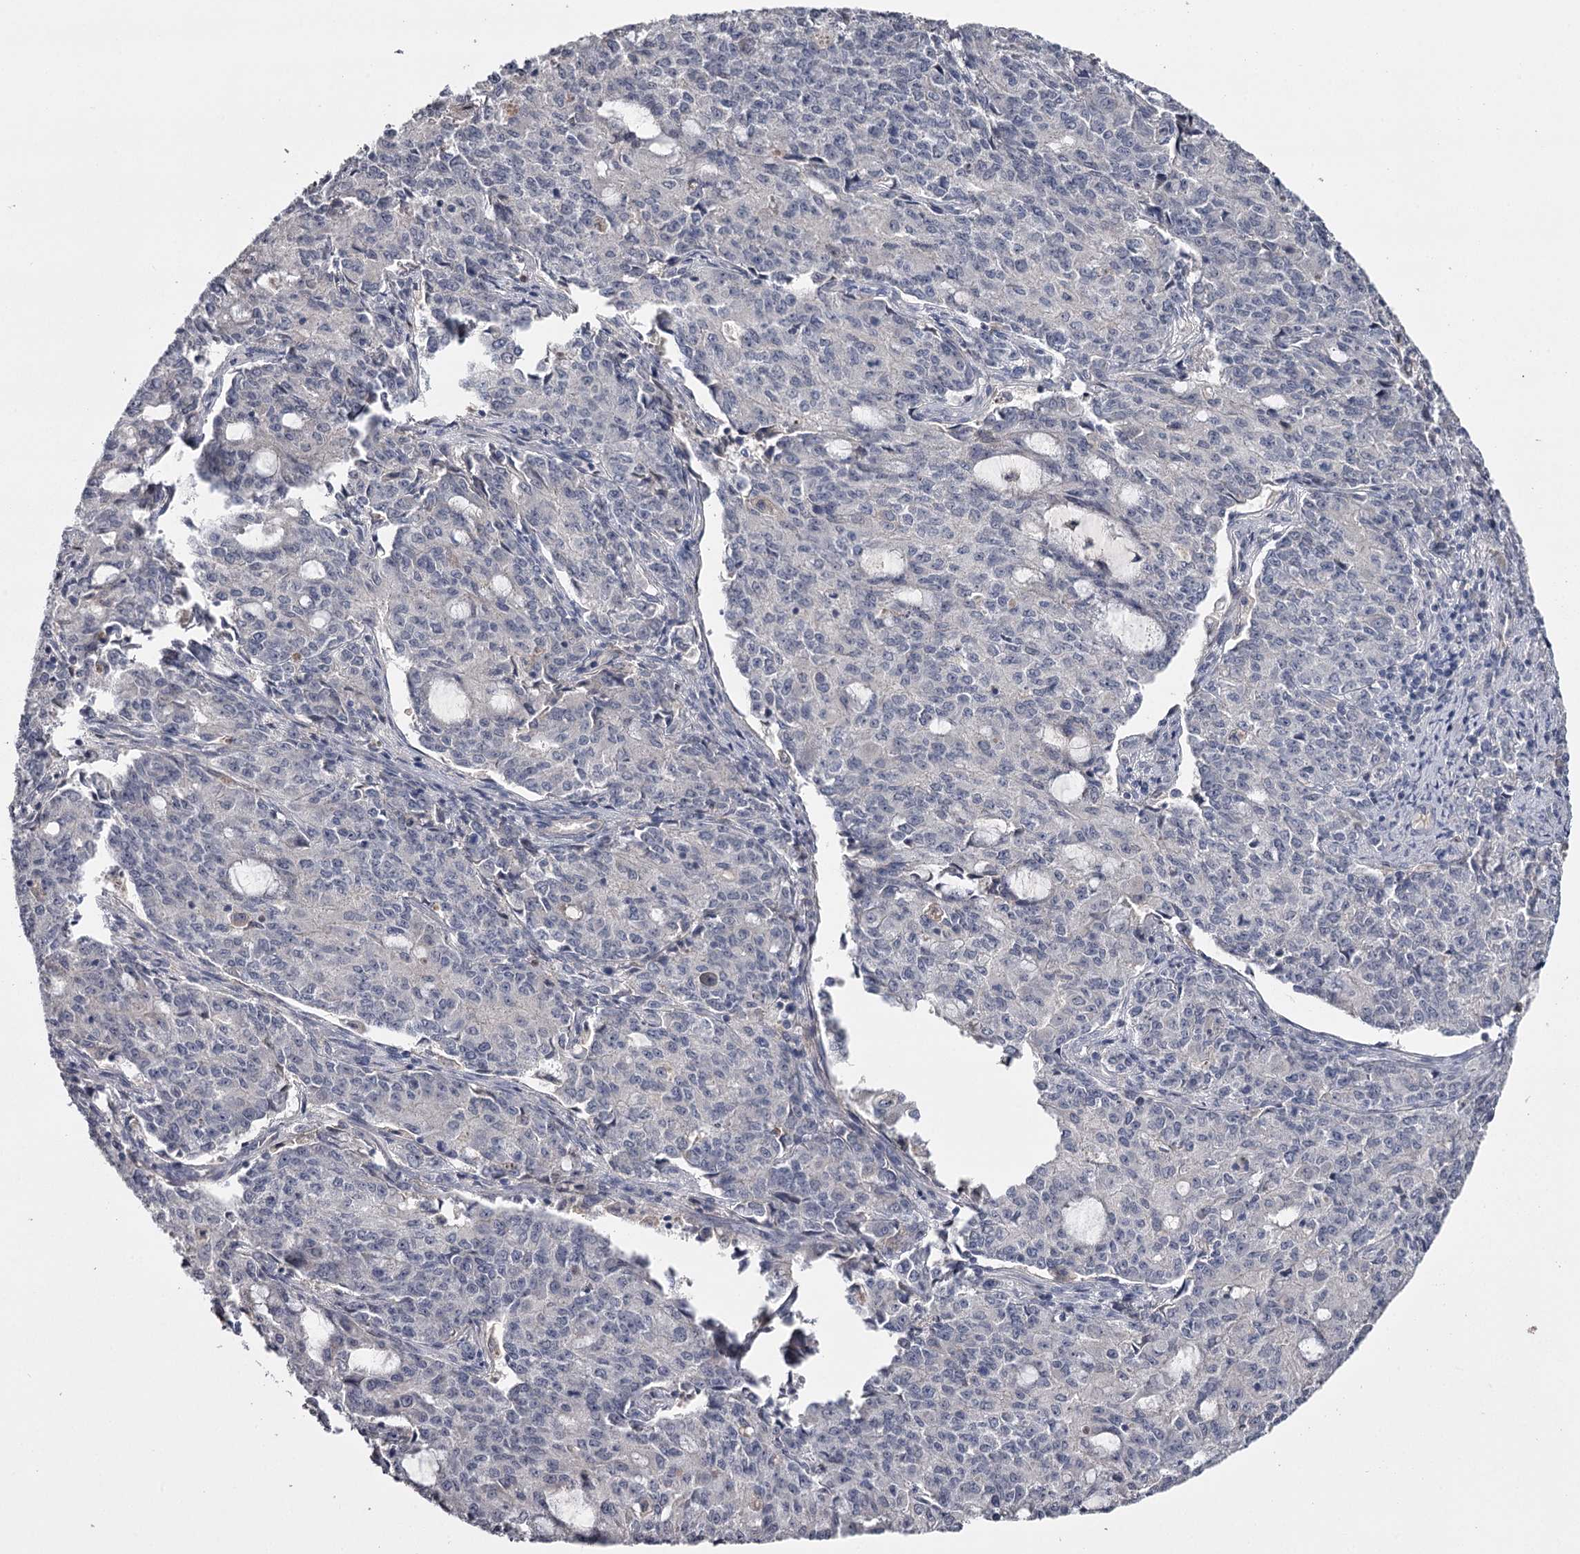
{"staining": {"intensity": "negative", "quantity": "none", "location": "none"}, "tissue": "endometrial cancer", "cell_type": "Tumor cells", "image_type": "cancer", "snomed": [{"axis": "morphology", "description": "Adenocarcinoma, NOS"}, {"axis": "topography", "description": "Endometrium"}], "caption": "Image shows no significant protein staining in tumor cells of adenocarcinoma (endometrial). The staining was performed using DAB to visualize the protein expression in brown, while the nuclei were stained in blue with hematoxylin (Magnification: 20x).", "gene": "FDXACB1", "patient": {"sex": "female", "age": 50}}